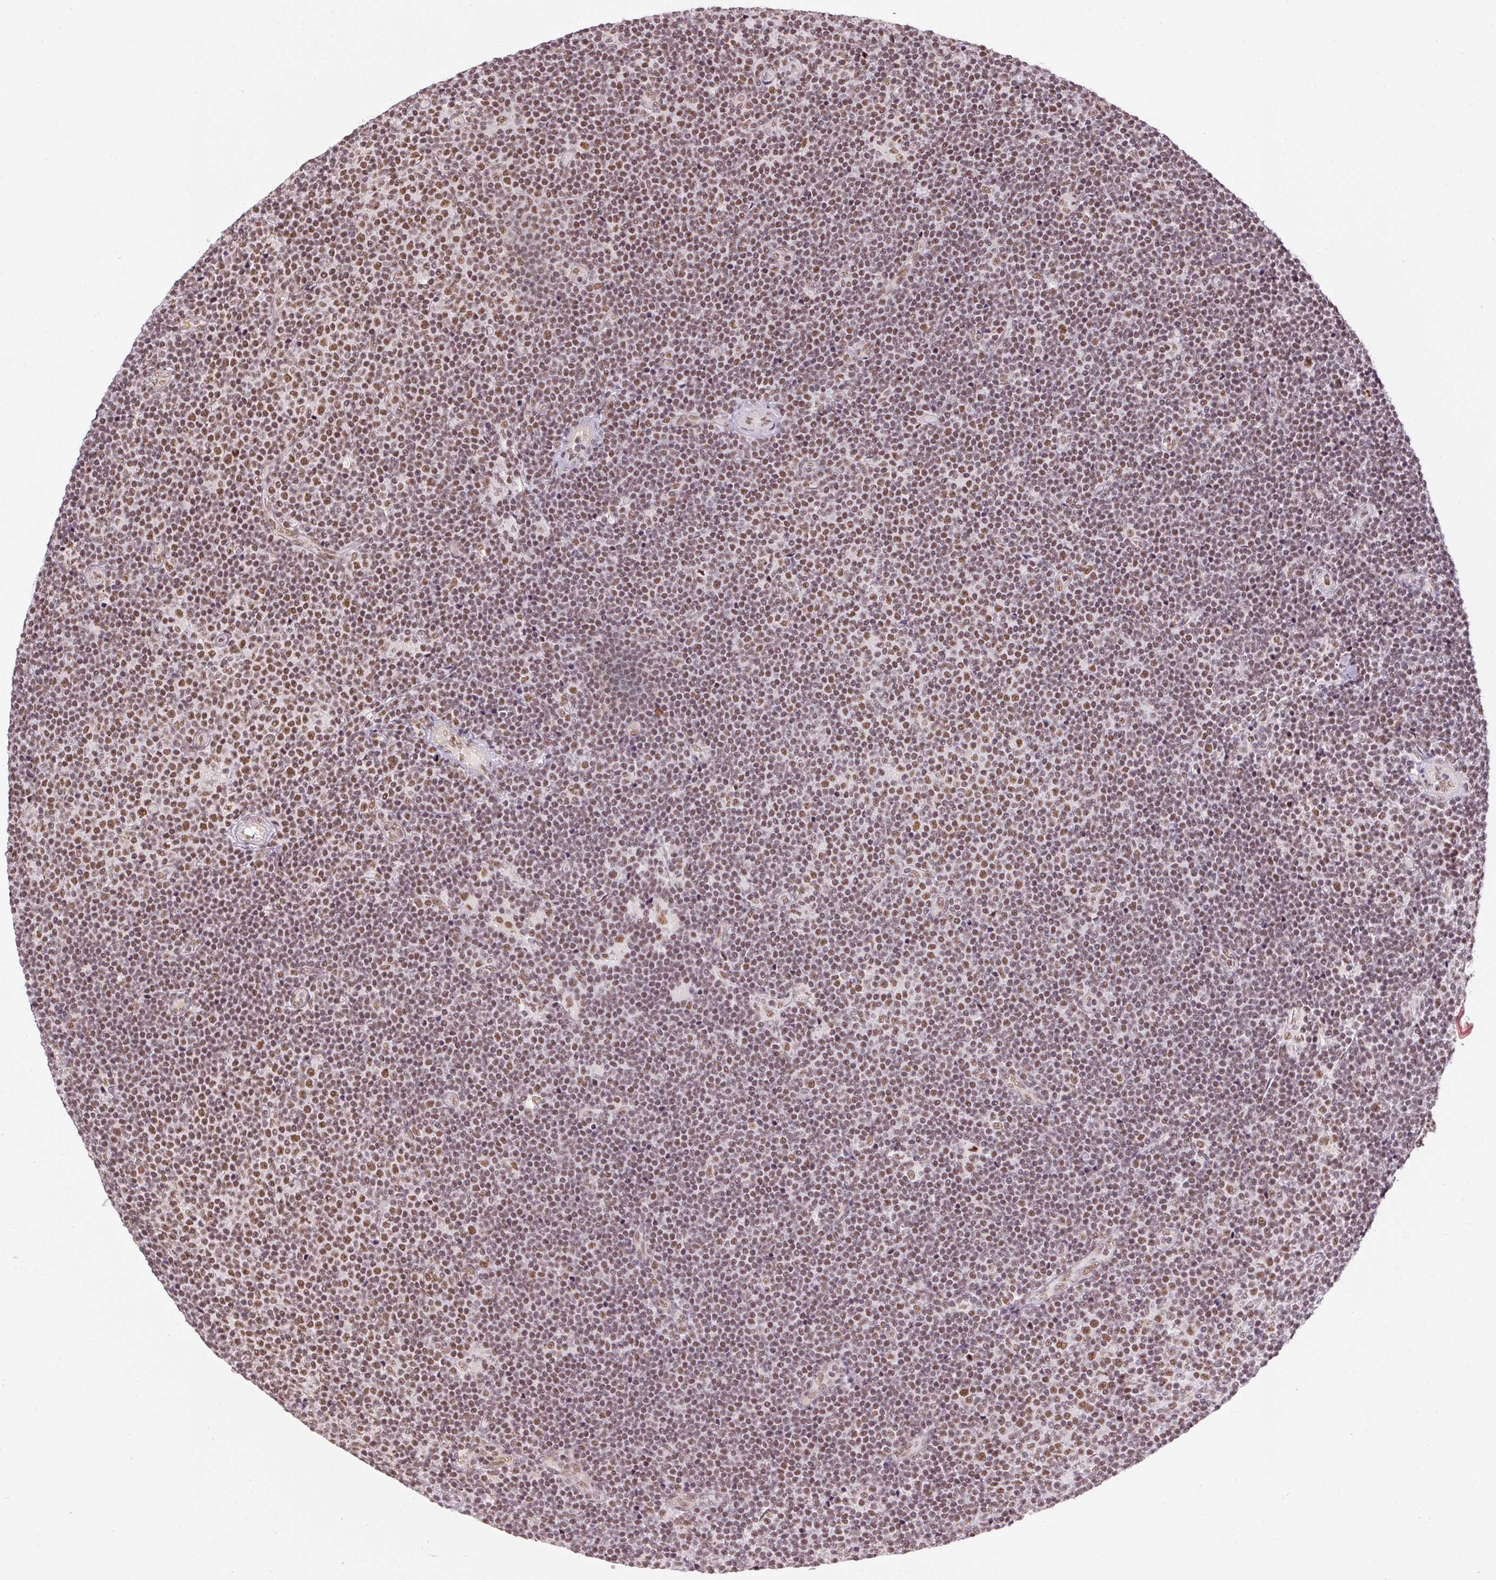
{"staining": {"intensity": "moderate", "quantity": ">75%", "location": "nuclear"}, "tissue": "lymphoma", "cell_type": "Tumor cells", "image_type": "cancer", "snomed": [{"axis": "morphology", "description": "Malignant lymphoma, non-Hodgkin's type, Low grade"}, {"axis": "topography", "description": "Lymph node"}], "caption": "Tumor cells display medium levels of moderate nuclear positivity in about >75% of cells in malignant lymphoma, non-Hodgkin's type (low-grade).", "gene": "U2AF2", "patient": {"sex": "male", "age": 48}}